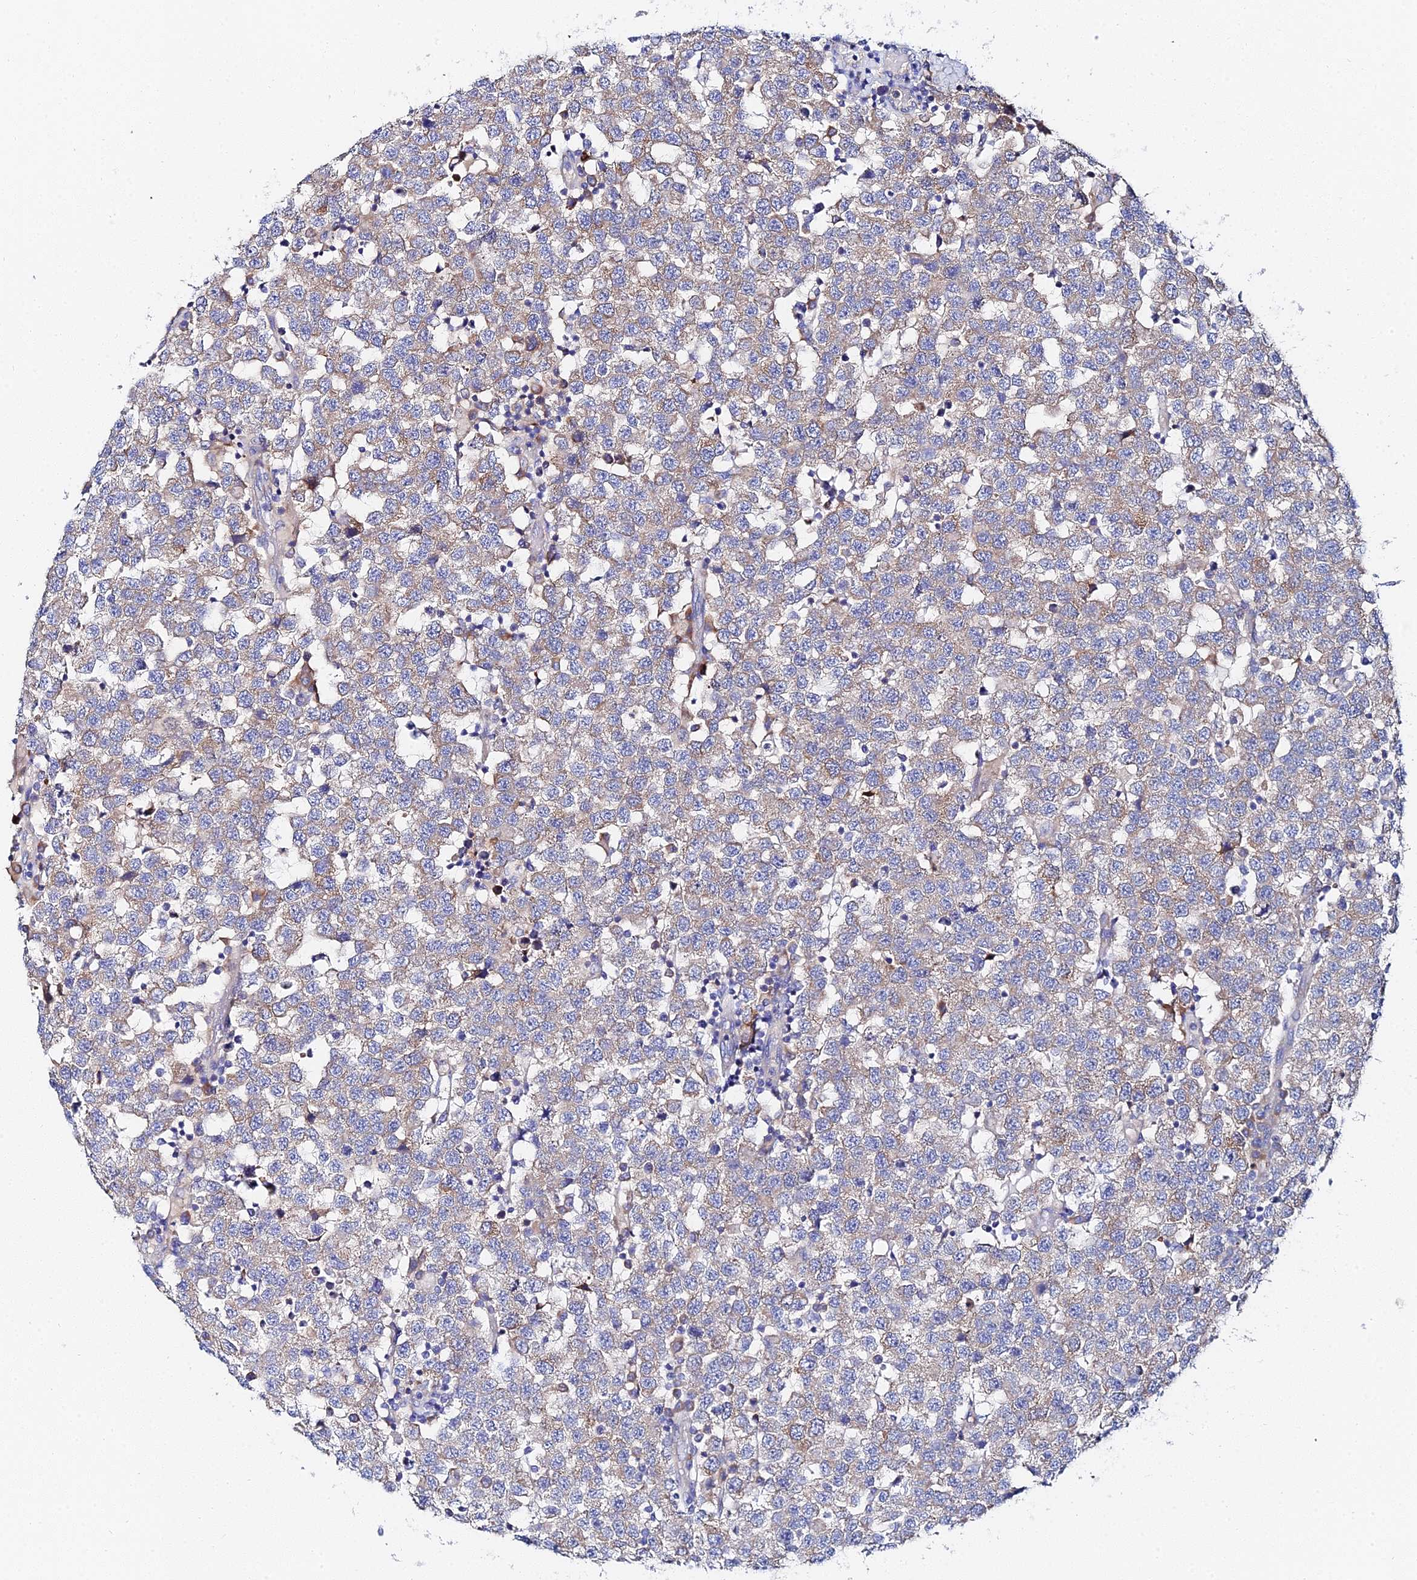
{"staining": {"intensity": "moderate", "quantity": ">75%", "location": "cytoplasmic/membranous"}, "tissue": "testis cancer", "cell_type": "Tumor cells", "image_type": "cancer", "snomed": [{"axis": "morphology", "description": "Seminoma, NOS"}, {"axis": "topography", "description": "Testis"}], "caption": "IHC histopathology image of testis seminoma stained for a protein (brown), which shows medium levels of moderate cytoplasmic/membranous positivity in about >75% of tumor cells.", "gene": "PTTG1", "patient": {"sex": "male", "age": 34}}